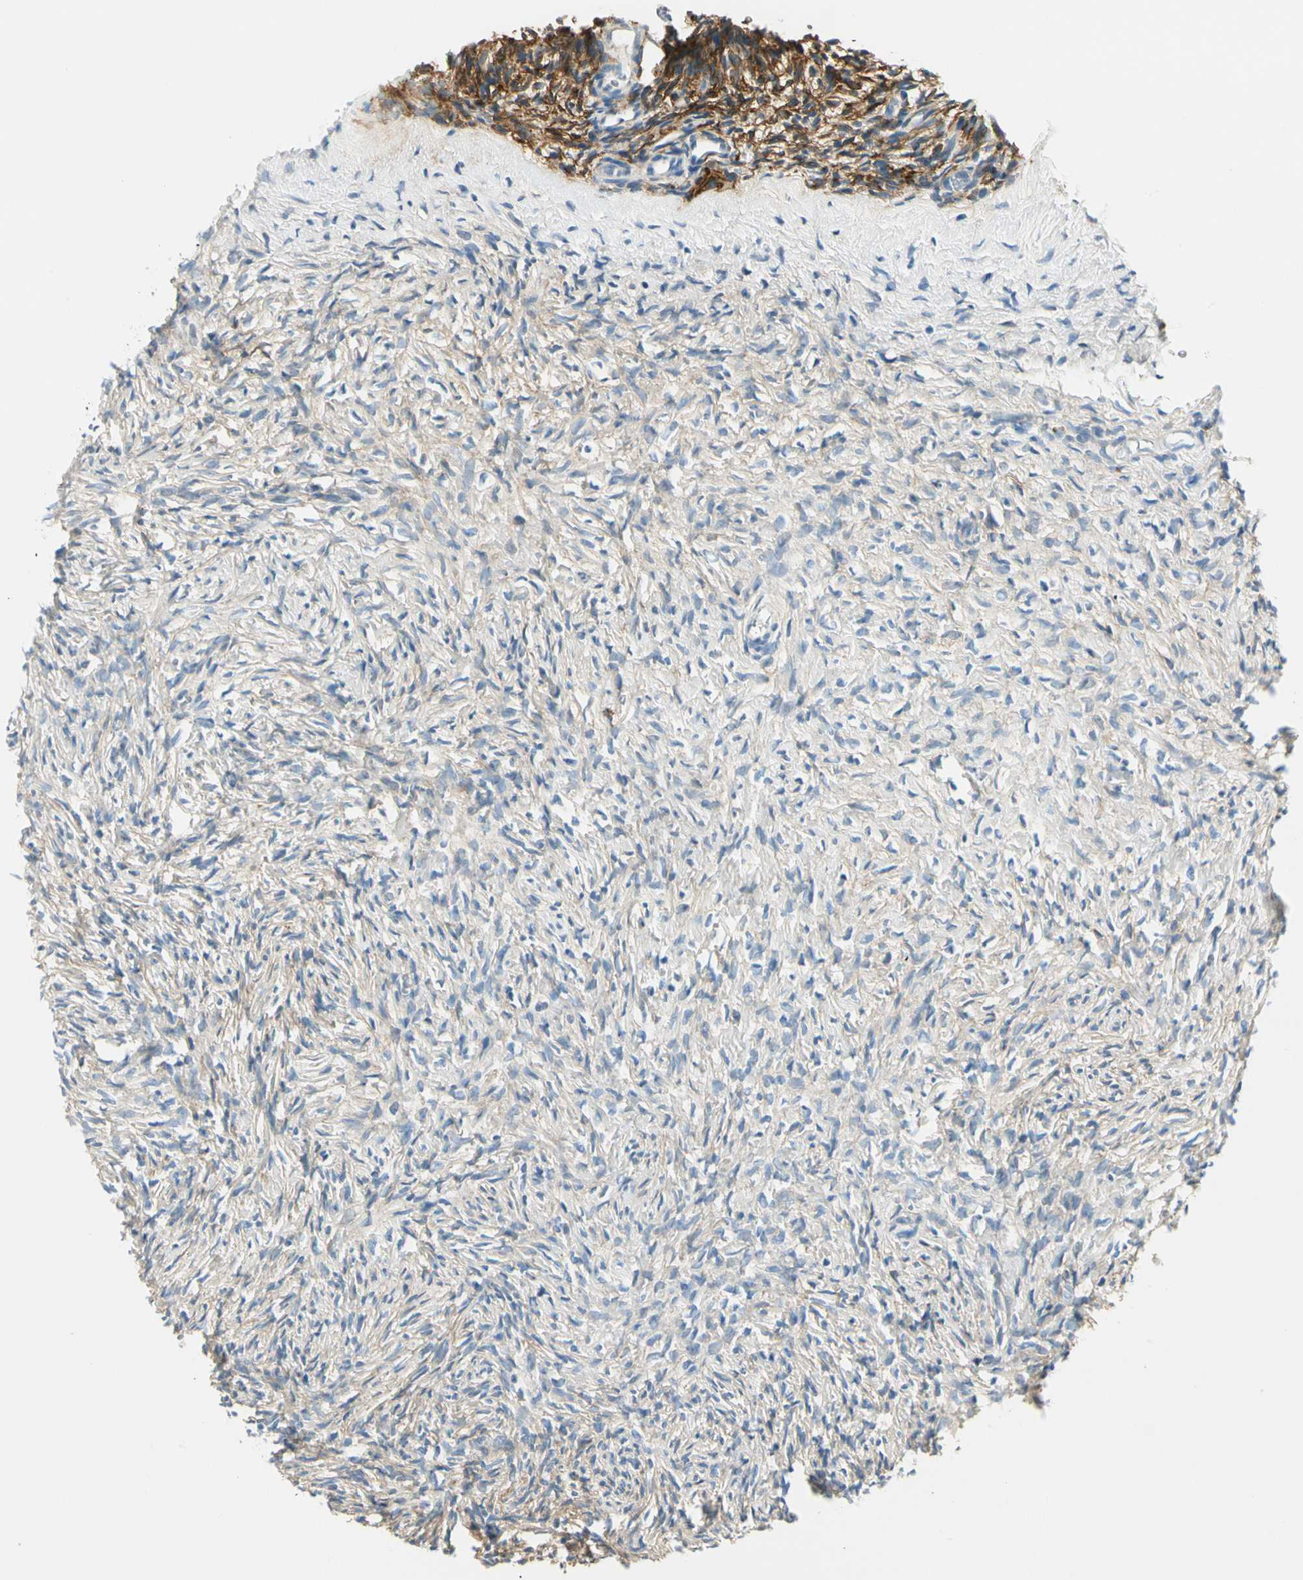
{"staining": {"intensity": "moderate", "quantity": ">75%", "location": "cytoplasmic/membranous"}, "tissue": "ovary", "cell_type": "Ovarian stroma cells", "image_type": "normal", "snomed": [{"axis": "morphology", "description": "Normal tissue, NOS"}, {"axis": "topography", "description": "Ovary"}], "caption": "Normal ovary displays moderate cytoplasmic/membranous expression in approximately >75% of ovarian stroma cells, visualized by immunohistochemistry. Nuclei are stained in blue.", "gene": "TGFBR3", "patient": {"sex": "female", "age": 35}}